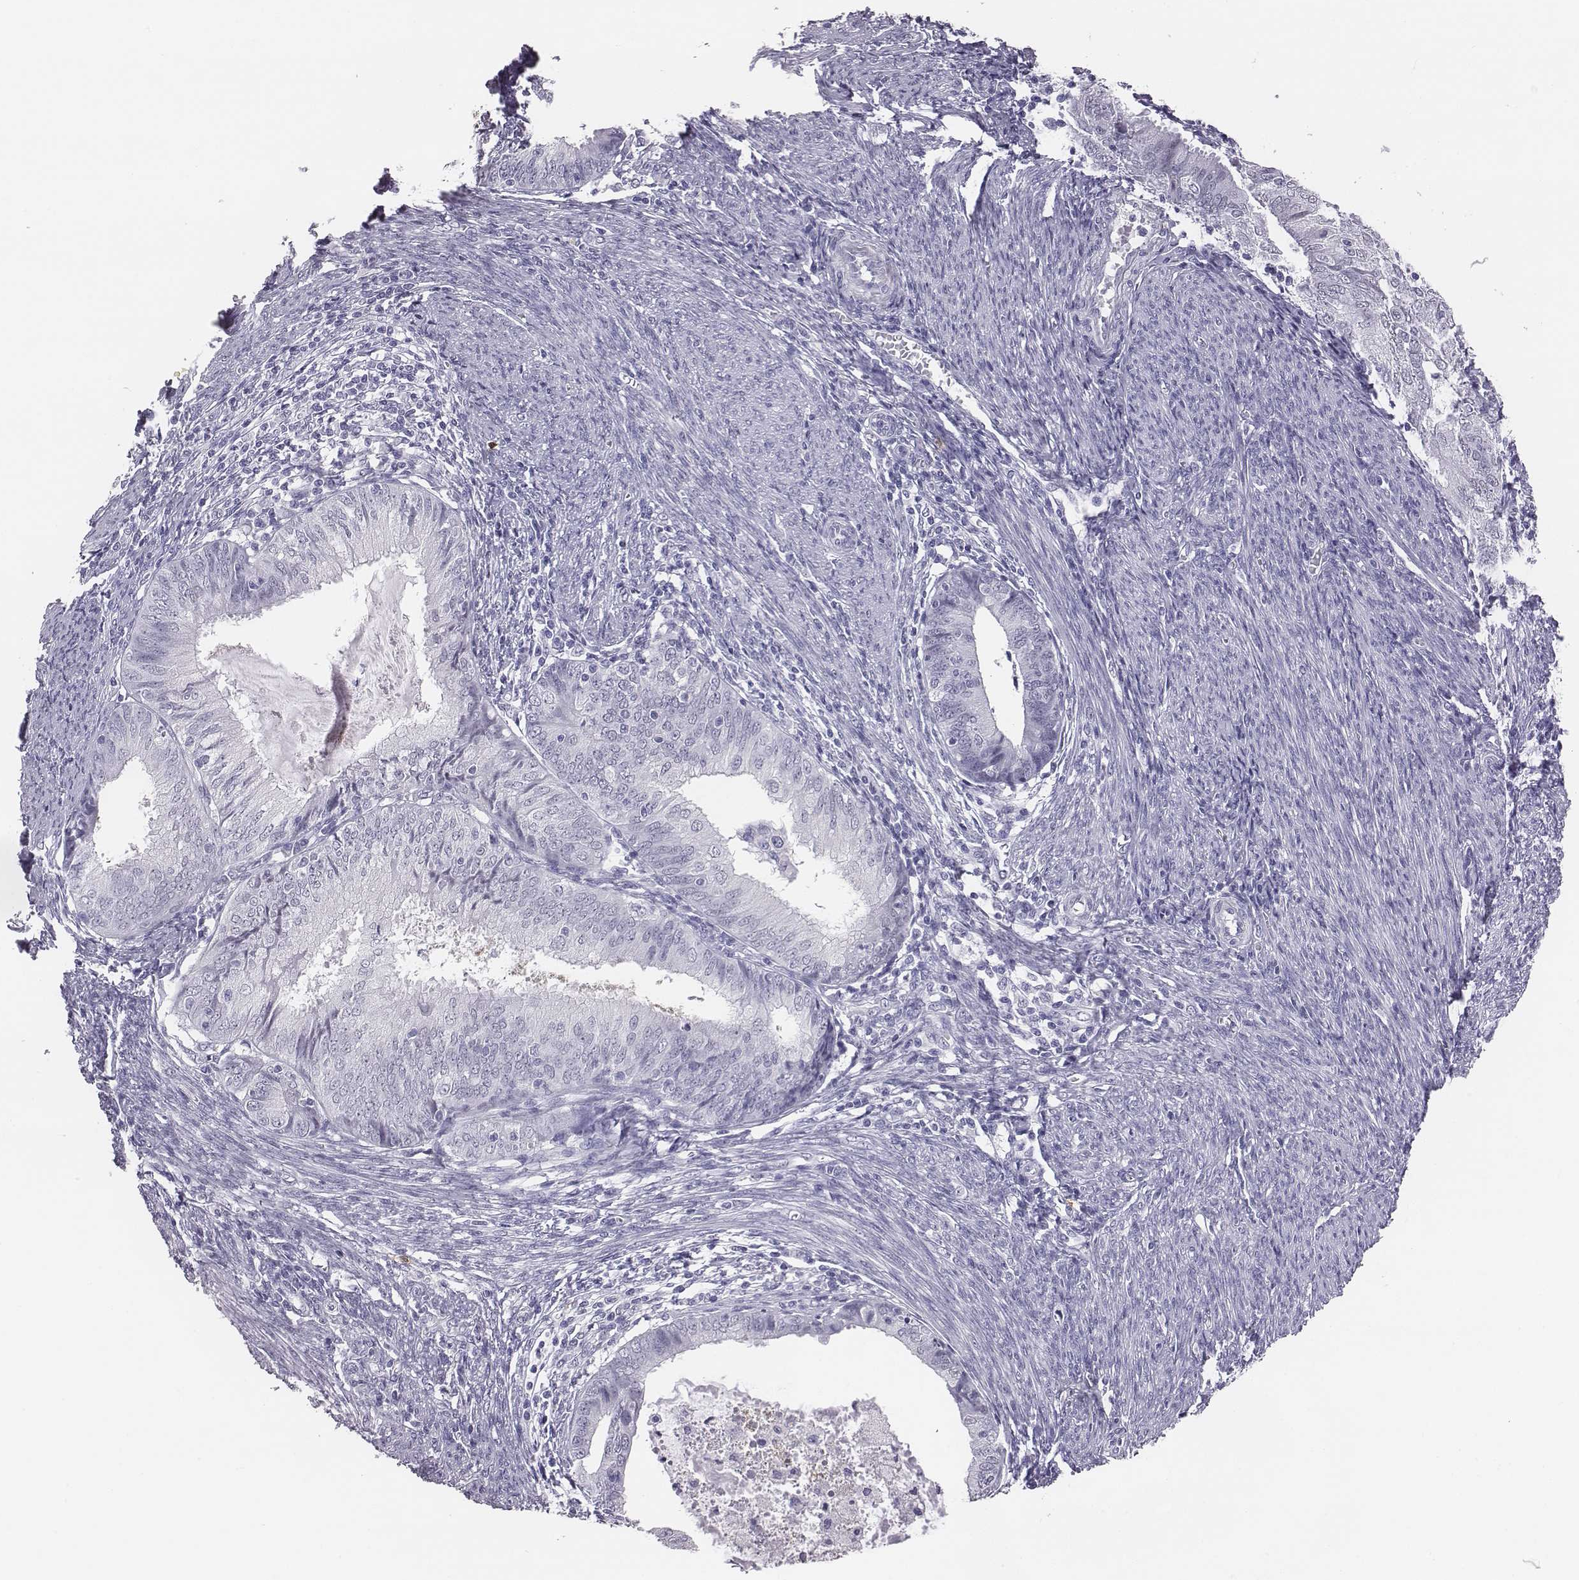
{"staining": {"intensity": "negative", "quantity": "none", "location": "none"}, "tissue": "endometrial cancer", "cell_type": "Tumor cells", "image_type": "cancer", "snomed": [{"axis": "morphology", "description": "Adenocarcinoma, NOS"}, {"axis": "topography", "description": "Endometrium"}], "caption": "IHC of endometrial cancer (adenocarcinoma) exhibits no staining in tumor cells. Brightfield microscopy of immunohistochemistry stained with DAB (brown) and hematoxylin (blue), captured at high magnification.", "gene": "ACOD1", "patient": {"sex": "female", "age": 57}}